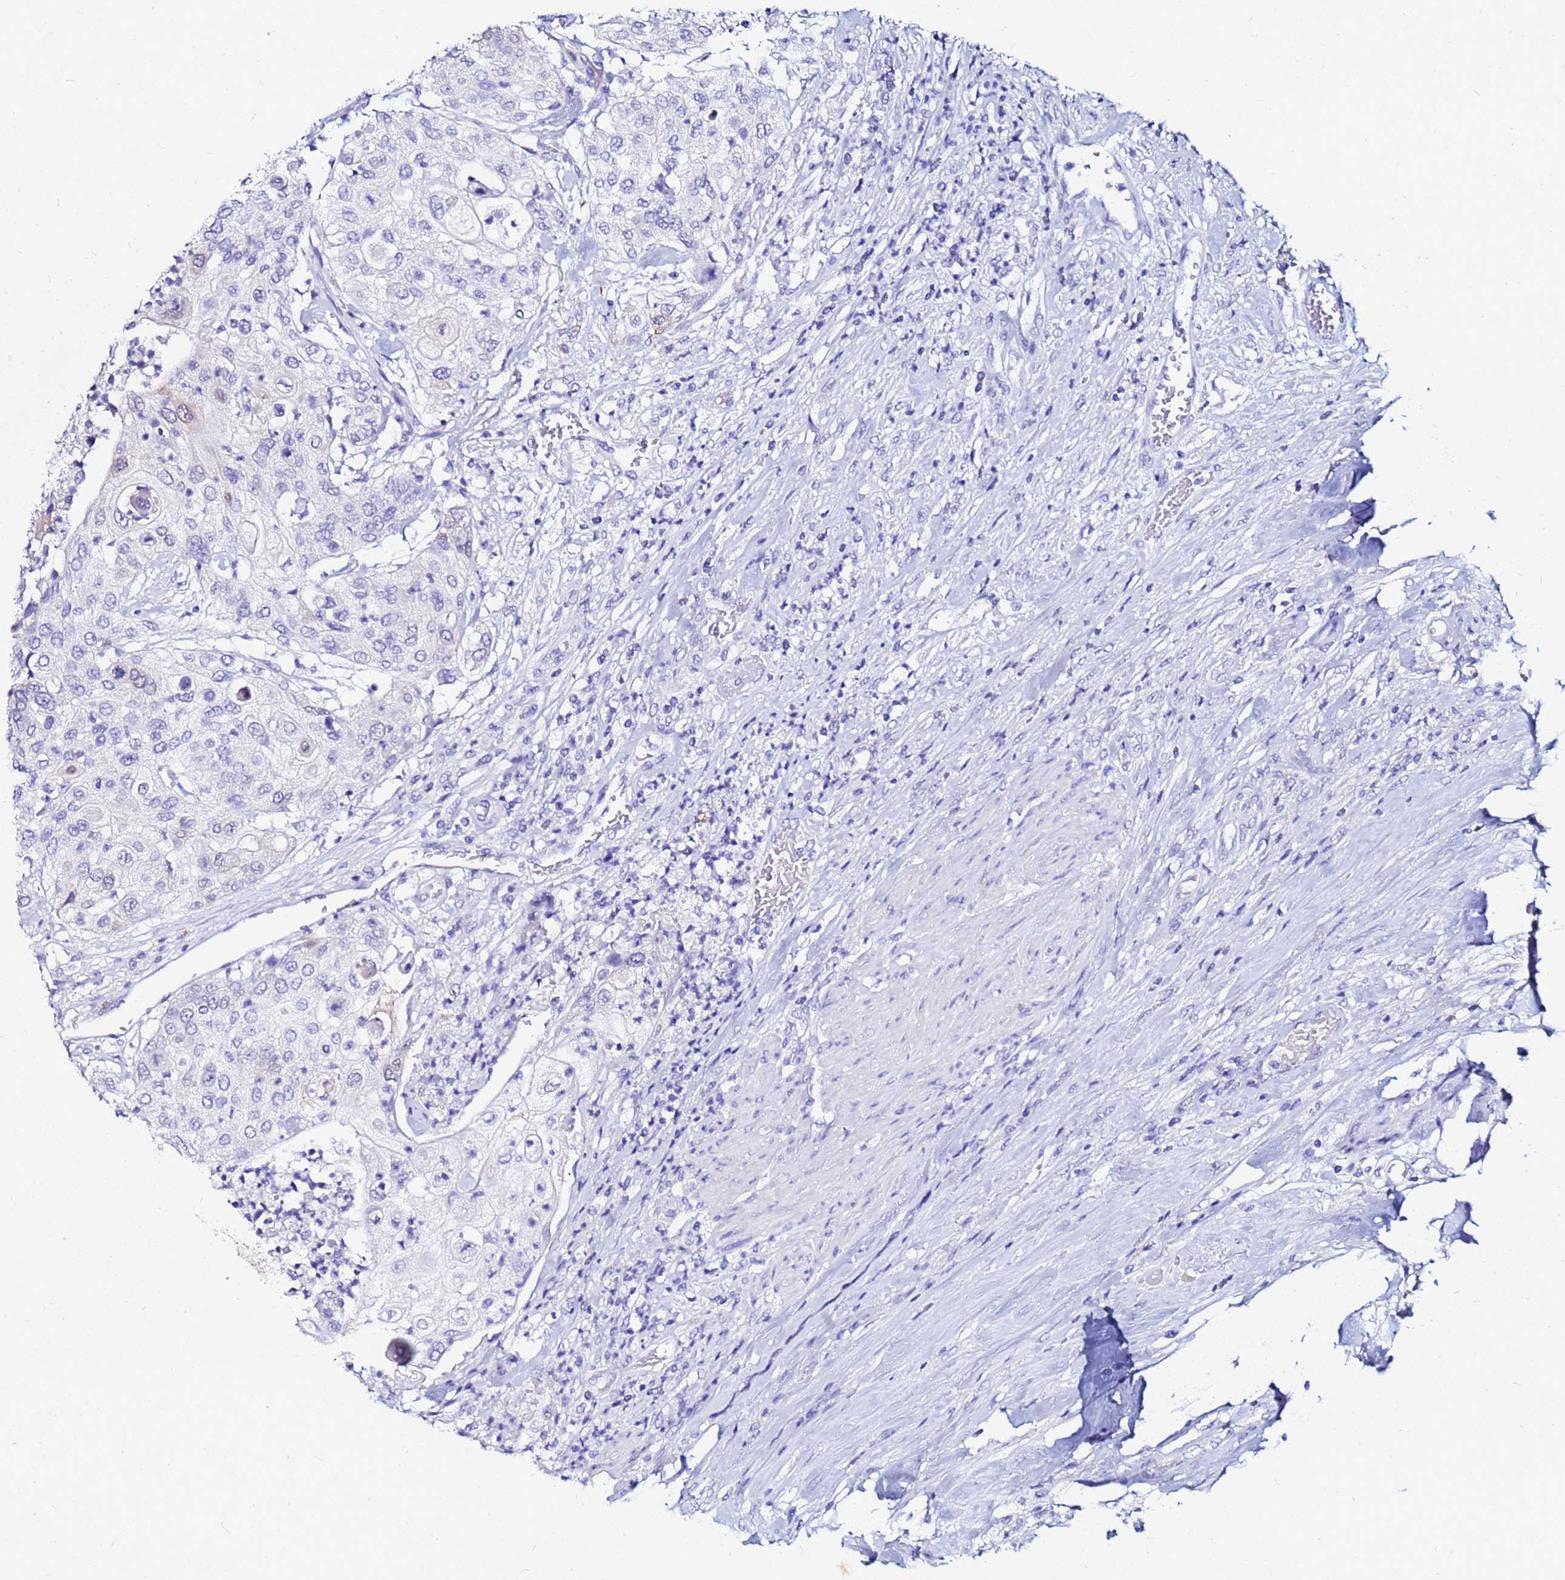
{"staining": {"intensity": "negative", "quantity": "none", "location": "none"}, "tissue": "urothelial cancer", "cell_type": "Tumor cells", "image_type": "cancer", "snomed": [{"axis": "morphology", "description": "Urothelial carcinoma, High grade"}, {"axis": "topography", "description": "Urinary bladder"}], "caption": "The photomicrograph demonstrates no staining of tumor cells in high-grade urothelial carcinoma. Nuclei are stained in blue.", "gene": "PPP1R14C", "patient": {"sex": "female", "age": 79}}